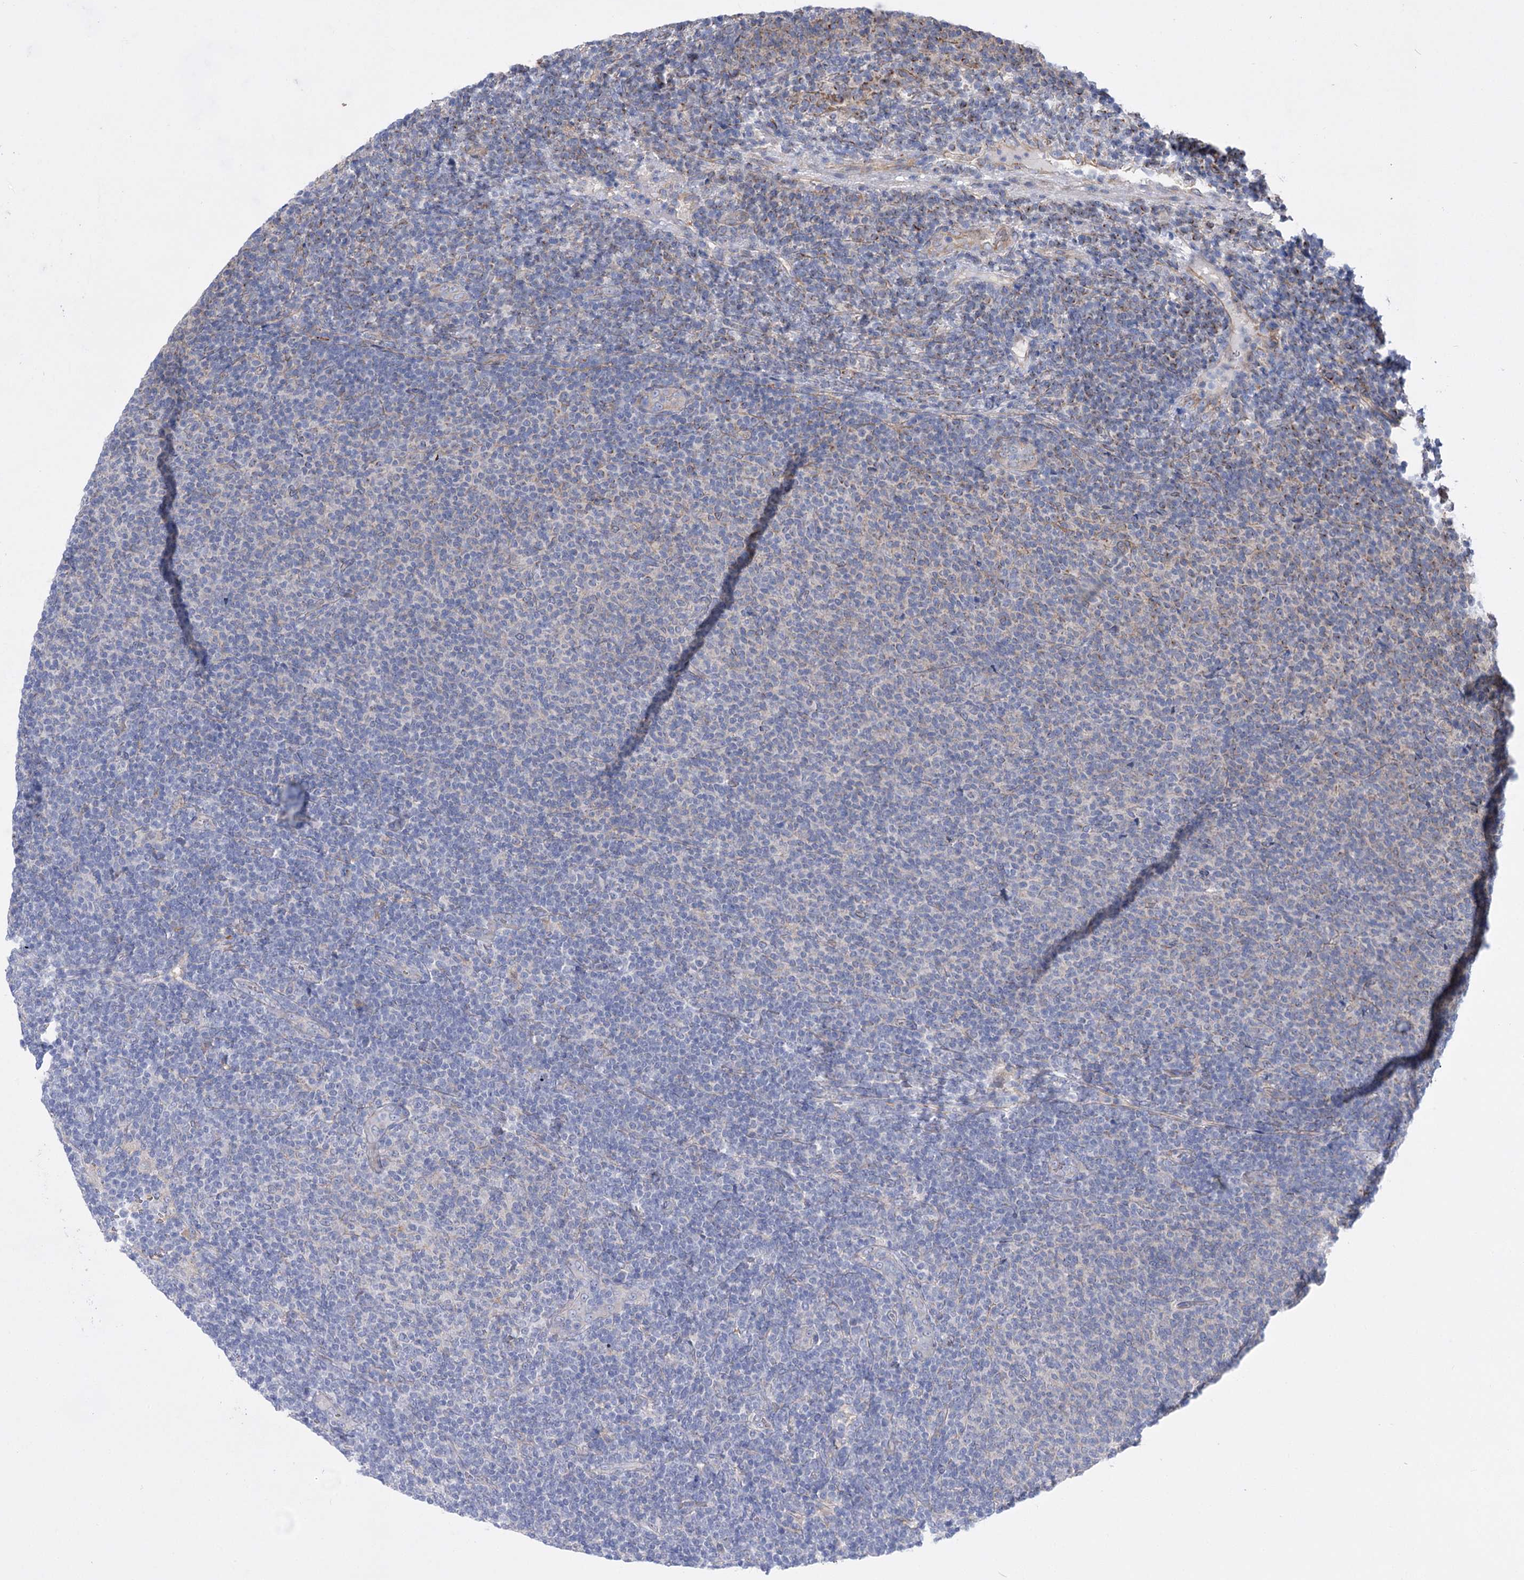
{"staining": {"intensity": "negative", "quantity": "none", "location": "none"}, "tissue": "lymphoma", "cell_type": "Tumor cells", "image_type": "cancer", "snomed": [{"axis": "morphology", "description": "Malignant lymphoma, non-Hodgkin's type, Low grade"}, {"axis": "topography", "description": "Lymph node"}], "caption": "Protein analysis of lymphoma shows no significant positivity in tumor cells.", "gene": "LRRC34", "patient": {"sex": "male", "age": 66}}